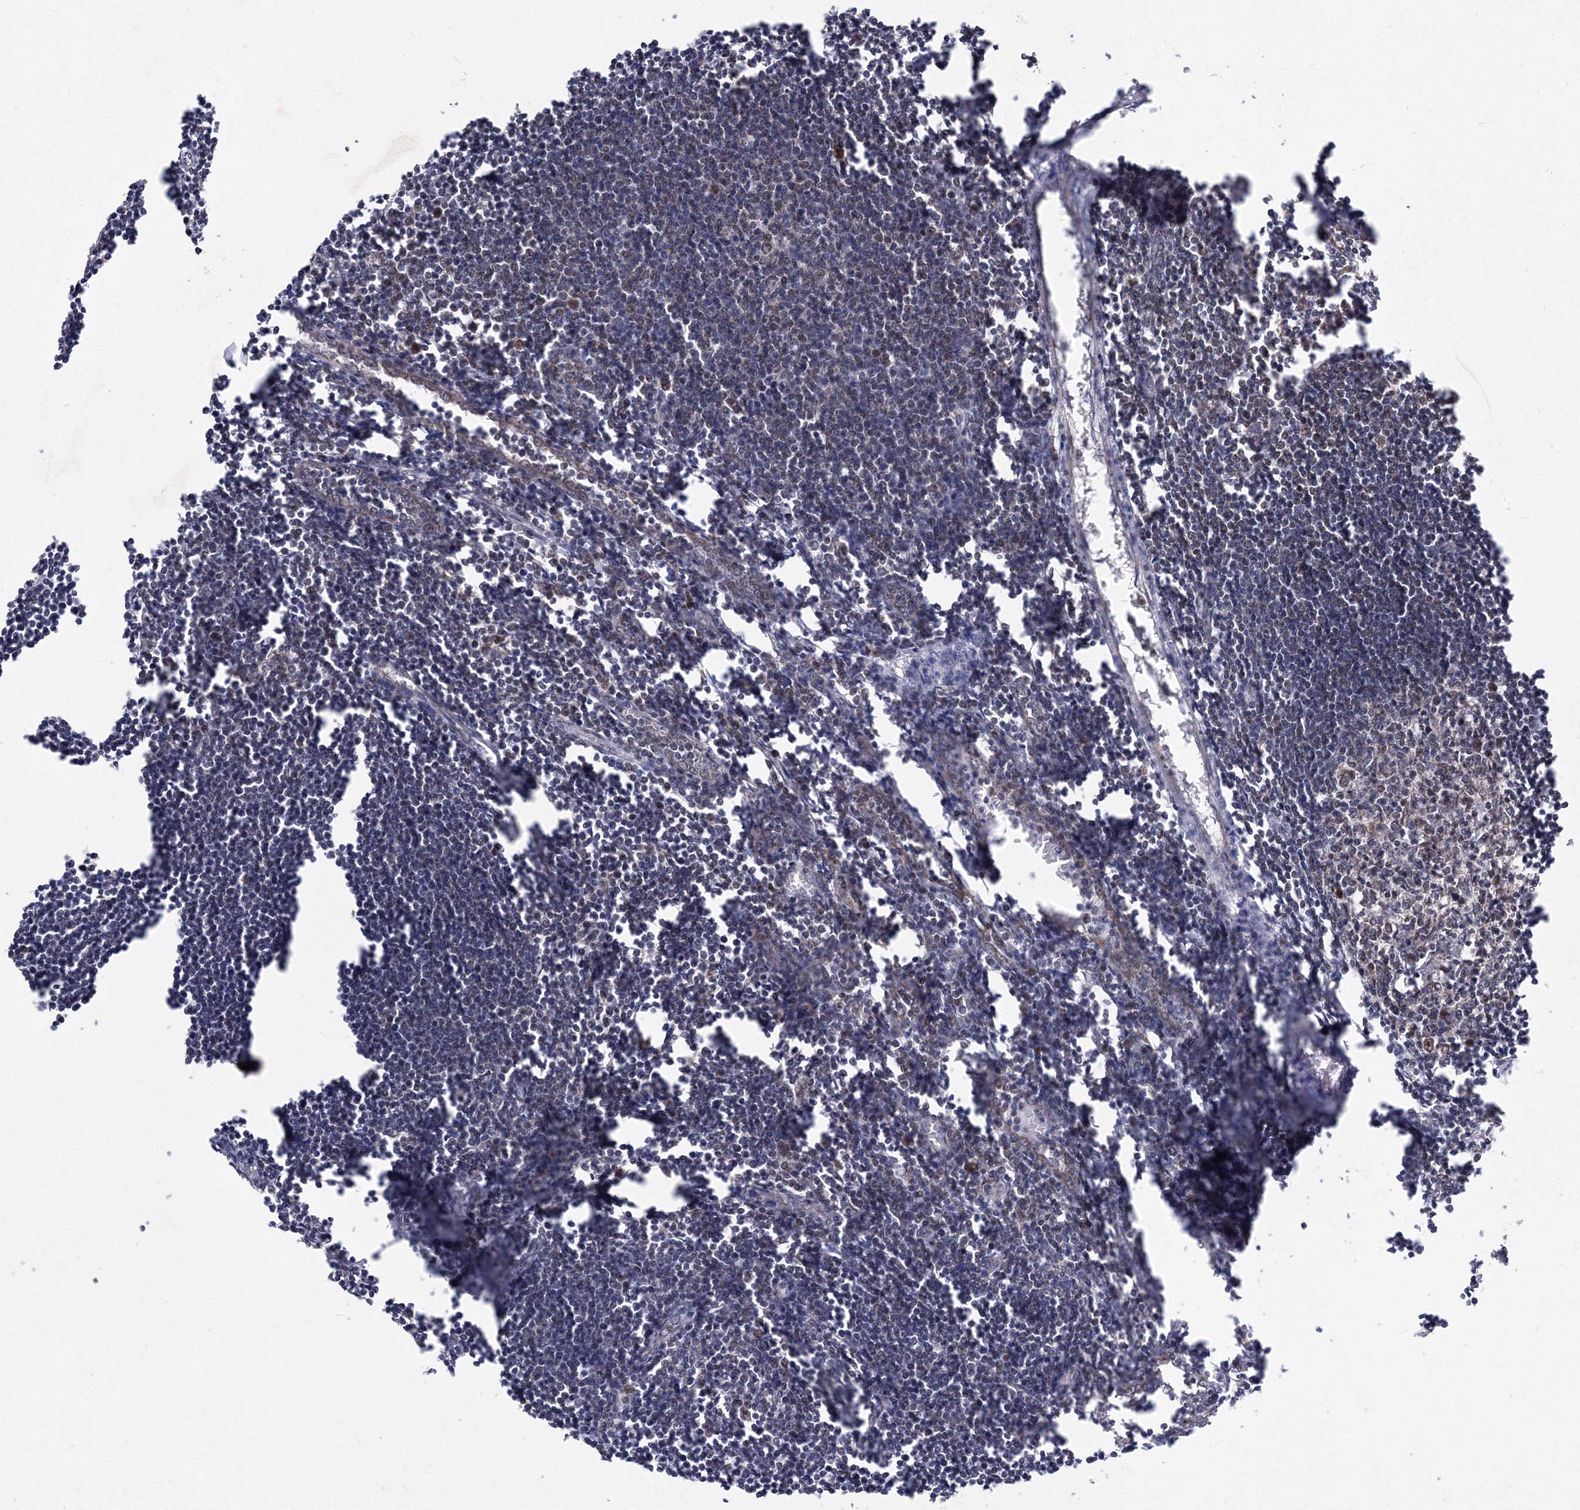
{"staining": {"intensity": "weak", "quantity": "<25%", "location": "nuclear"}, "tissue": "lymph node", "cell_type": "Germinal center cells", "image_type": "normal", "snomed": [{"axis": "morphology", "description": "Normal tissue, NOS"}, {"axis": "morphology", "description": "Malignant melanoma, Metastatic site"}, {"axis": "topography", "description": "Lymph node"}], "caption": "High power microscopy micrograph of an immunohistochemistry (IHC) image of normal lymph node, revealing no significant positivity in germinal center cells.", "gene": "GPN1", "patient": {"sex": "male", "age": 41}}